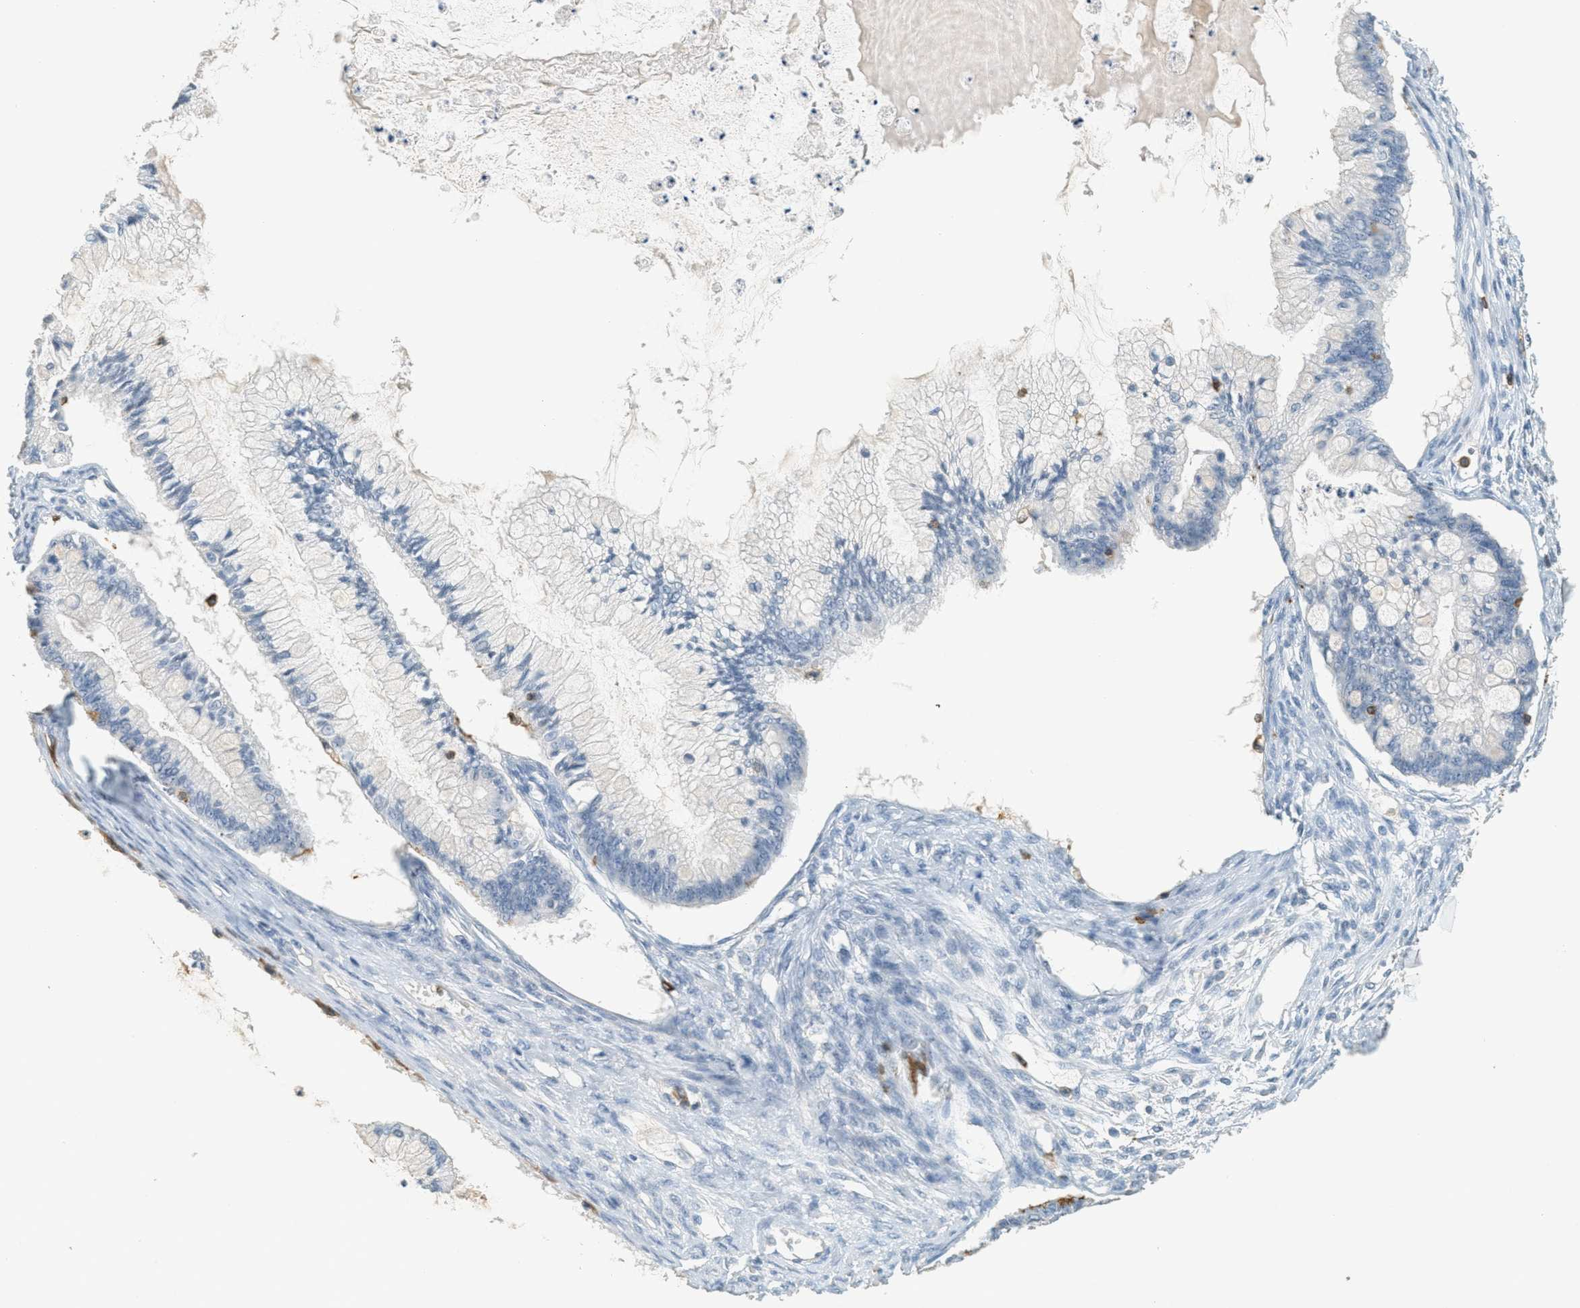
{"staining": {"intensity": "negative", "quantity": "none", "location": "none"}, "tissue": "ovarian cancer", "cell_type": "Tumor cells", "image_type": "cancer", "snomed": [{"axis": "morphology", "description": "Cystadenocarcinoma, mucinous, NOS"}, {"axis": "topography", "description": "Ovary"}], "caption": "Protein analysis of ovarian mucinous cystadenocarcinoma exhibits no significant expression in tumor cells.", "gene": "LSP1", "patient": {"sex": "female", "age": 57}}